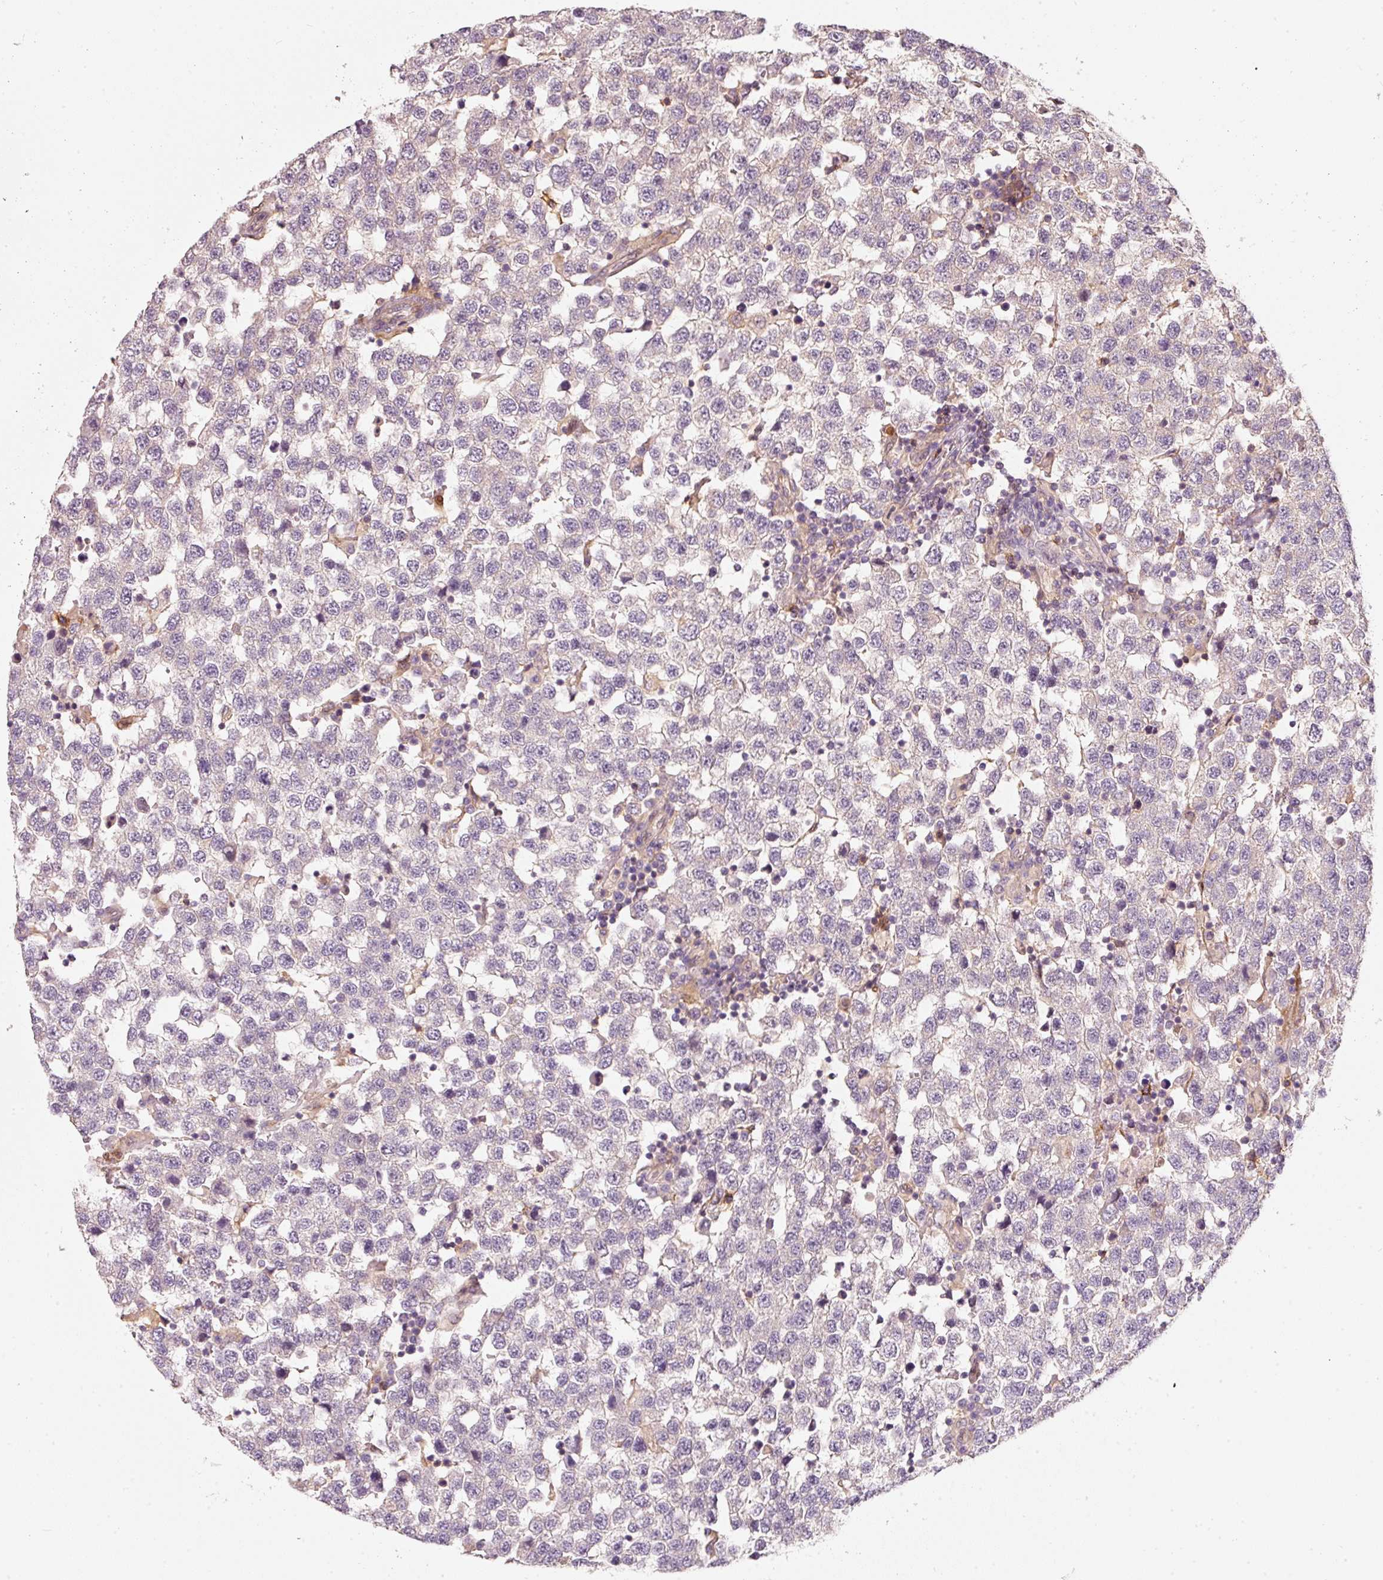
{"staining": {"intensity": "moderate", "quantity": "<25%", "location": "cytoplasmic/membranous"}, "tissue": "testis cancer", "cell_type": "Tumor cells", "image_type": "cancer", "snomed": [{"axis": "morphology", "description": "Seminoma, NOS"}, {"axis": "topography", "description": "Testis"}], "caption": "Testis cancer (seminoma) was stained to show a protein in brown. There is low levels of moderate cytoplasmic/membranous staining in about <25% of tumor cells. (Stains: DAB (3,3'-diaminobenzidine) in brown, nuclei in blue, Microscopy: brightfield microscopy at high magnification).", "gene": "IQGAP2", "patient": {"sex": "male", "age": 34}}